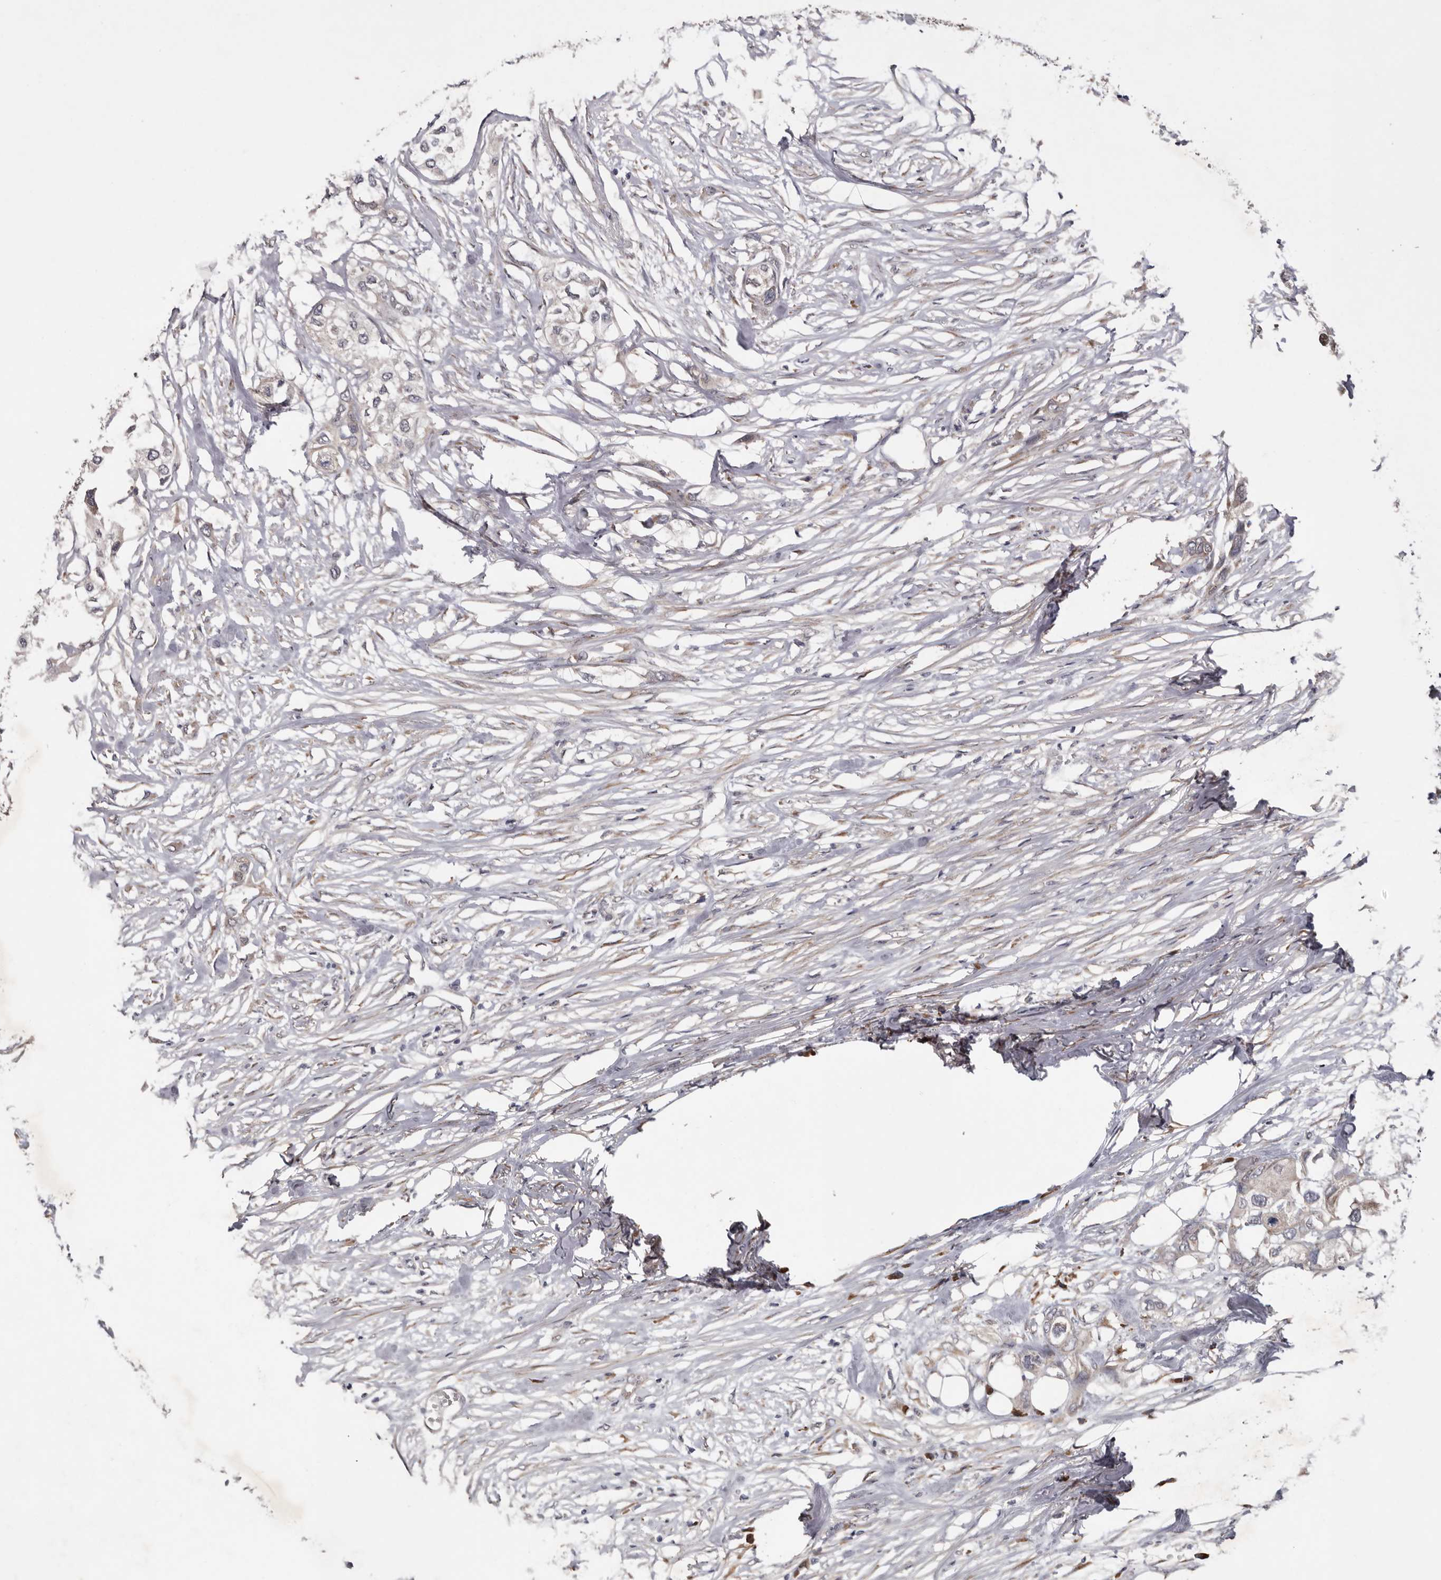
{"staining": {"intensity": "negative", "quantity": "none", "location": "none"}, "tissue": "urothelial cancer", "cell_type": "Tumor cells", "image_type": "cancer", "snomed": [{"axis": "morphology", "description": "Urothelial carcinoma, High grade"}, {"axis": "topography", "description": "Urinary bladder"}], "caption": "This is an immunohistochemistry (IHC) photomicrograph of human high-grade urothelial carcinoma. There is no staining in tumor cells.", "gene": "CHML", "patient": {"sex": "male", "age": 64}}